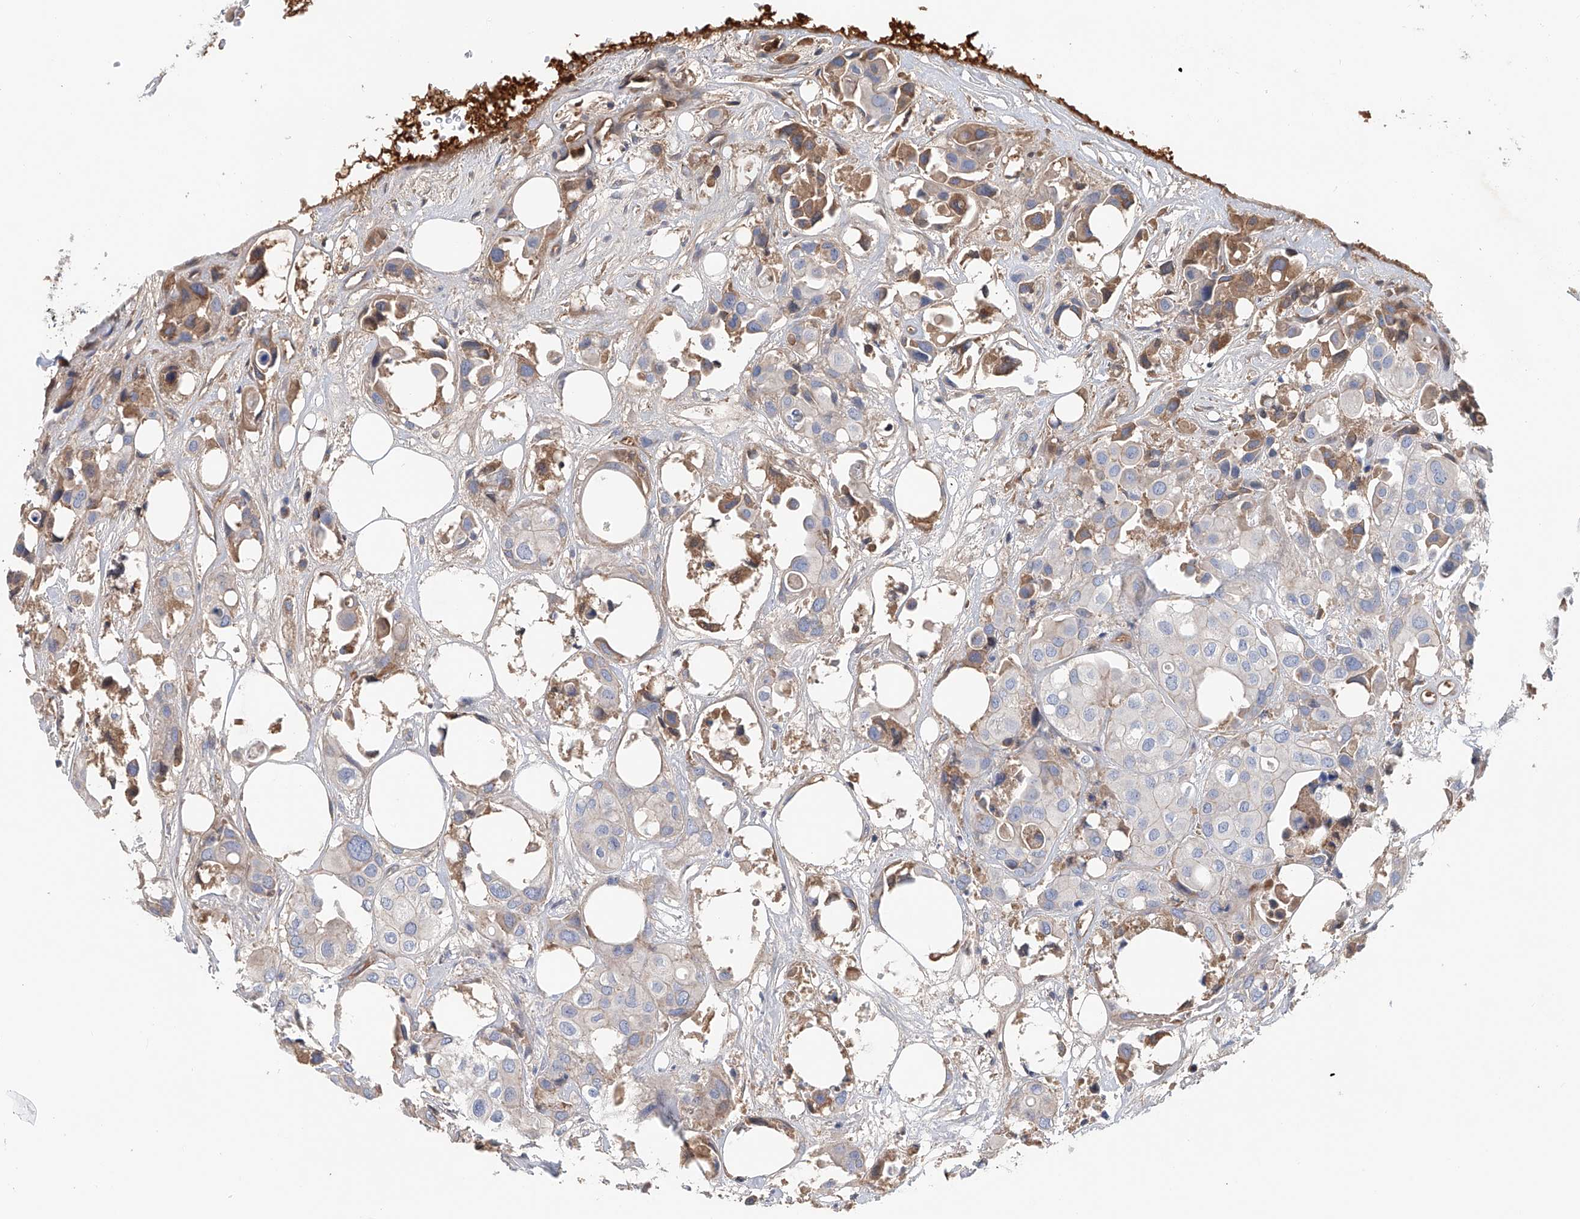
{"staining": {"intensity": "moderate", "quantity": "<25%", "location": "cytoplasmic/membranous"}, "tissue": "urothelial cancer", "cell_type": "Tumor cells", "image_type": "cancer", "snomed": [{"axis": "morphology", "description": "Urothelial carcinoma, High grade"}, {"axis": "topography", "description": "Urinary bladder"}], "caption": "Tumor cells show low levels of moderate cytoplasmic/membranous expression in about <25% of cells in urothelial carcinoma (high-grade).", "gene": "FRYL", "patient": {"sex": "male", "age": 64}}